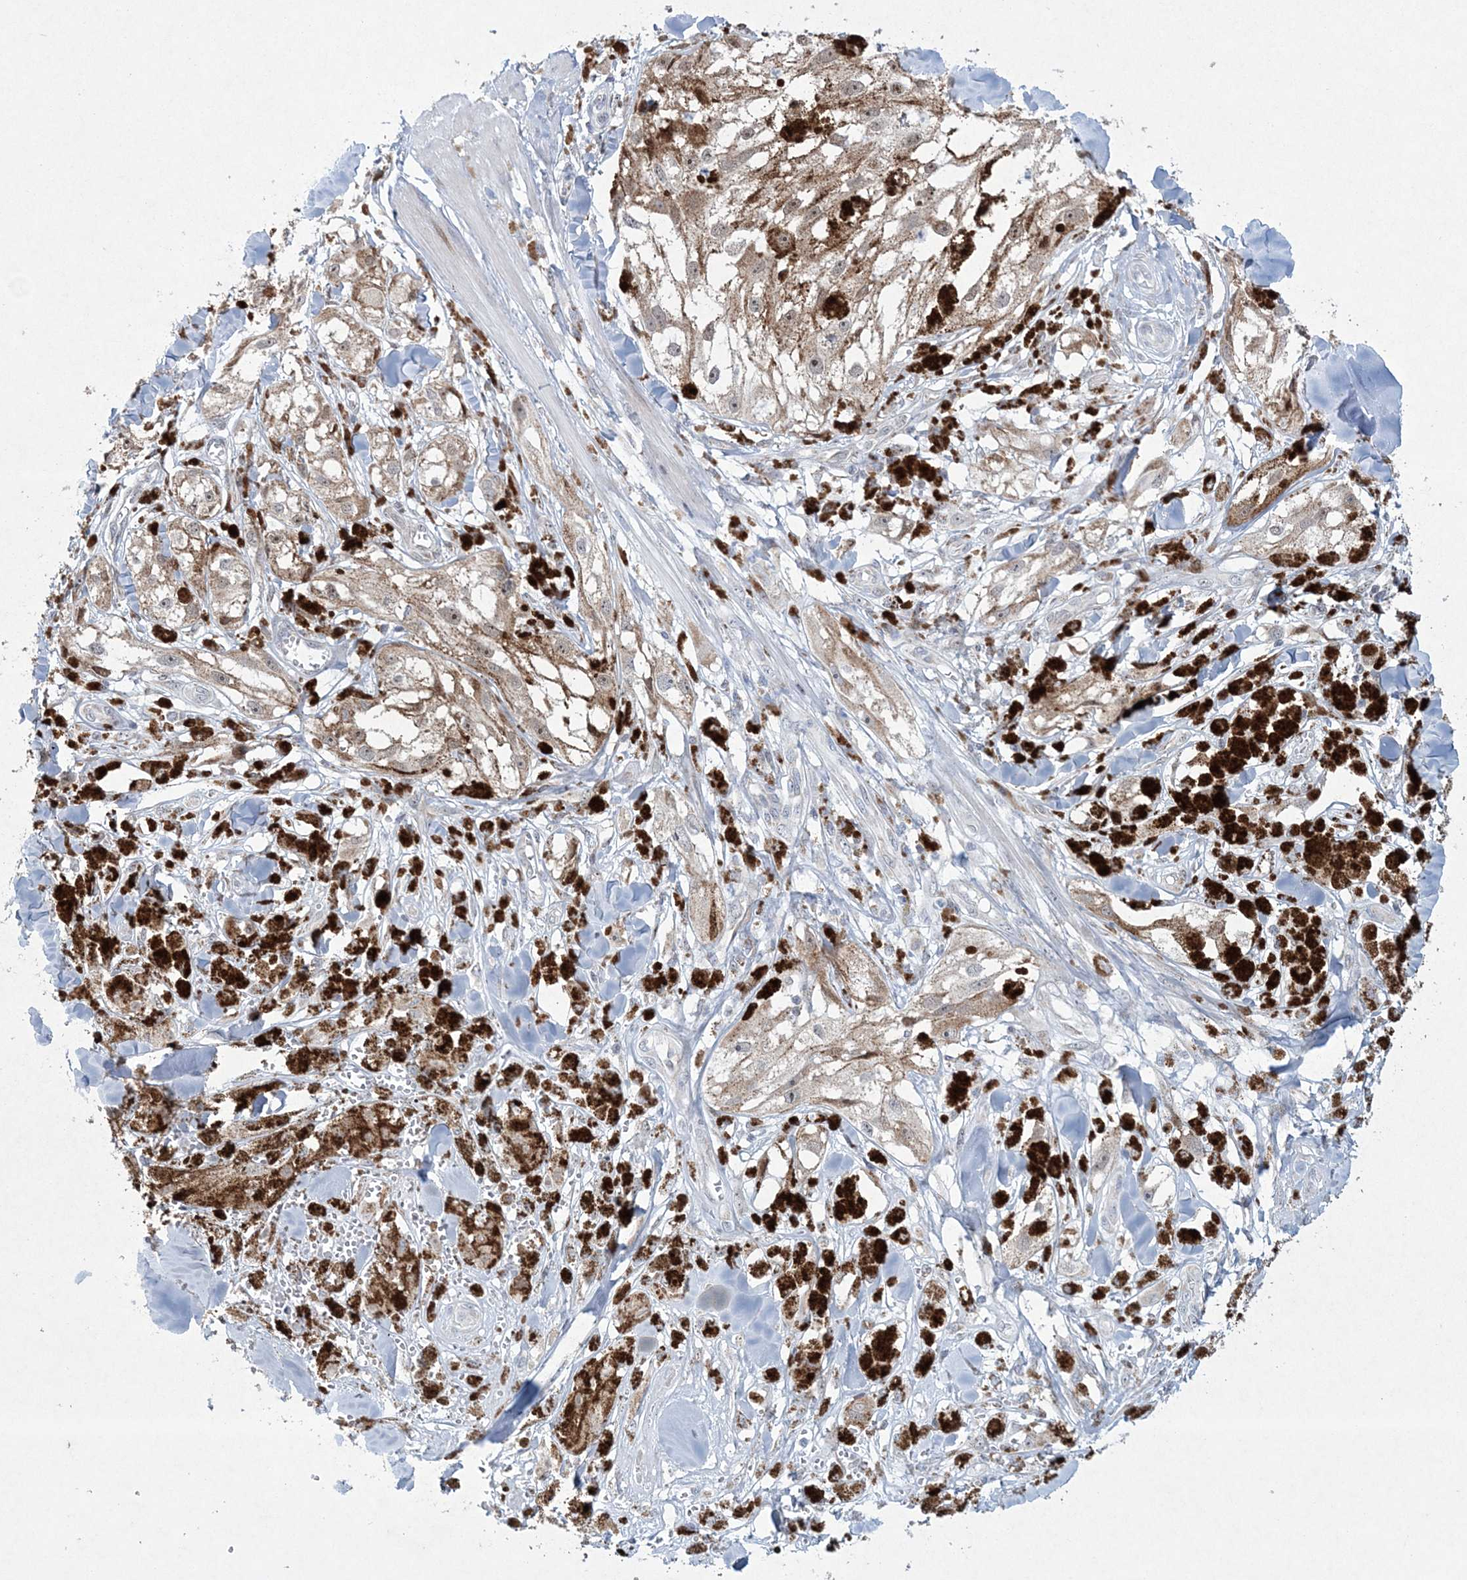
{"staining": {"intensity": "negative", "quantity": "none", "location": "none"}, "tissue": "melanoma", "cell_type": "Tumor cells", "image_type": "cancer", "snomed": [{"axis": "morphology", "description": "Malignant melanoma, NOS"}, {"axis": "topography", "description": "Skin"}], "caption": "IHC of melanoma demonstrates no expression in tumor cells.", "gene": "CES4A", "patient": {"sex": "male", "age": 88}}